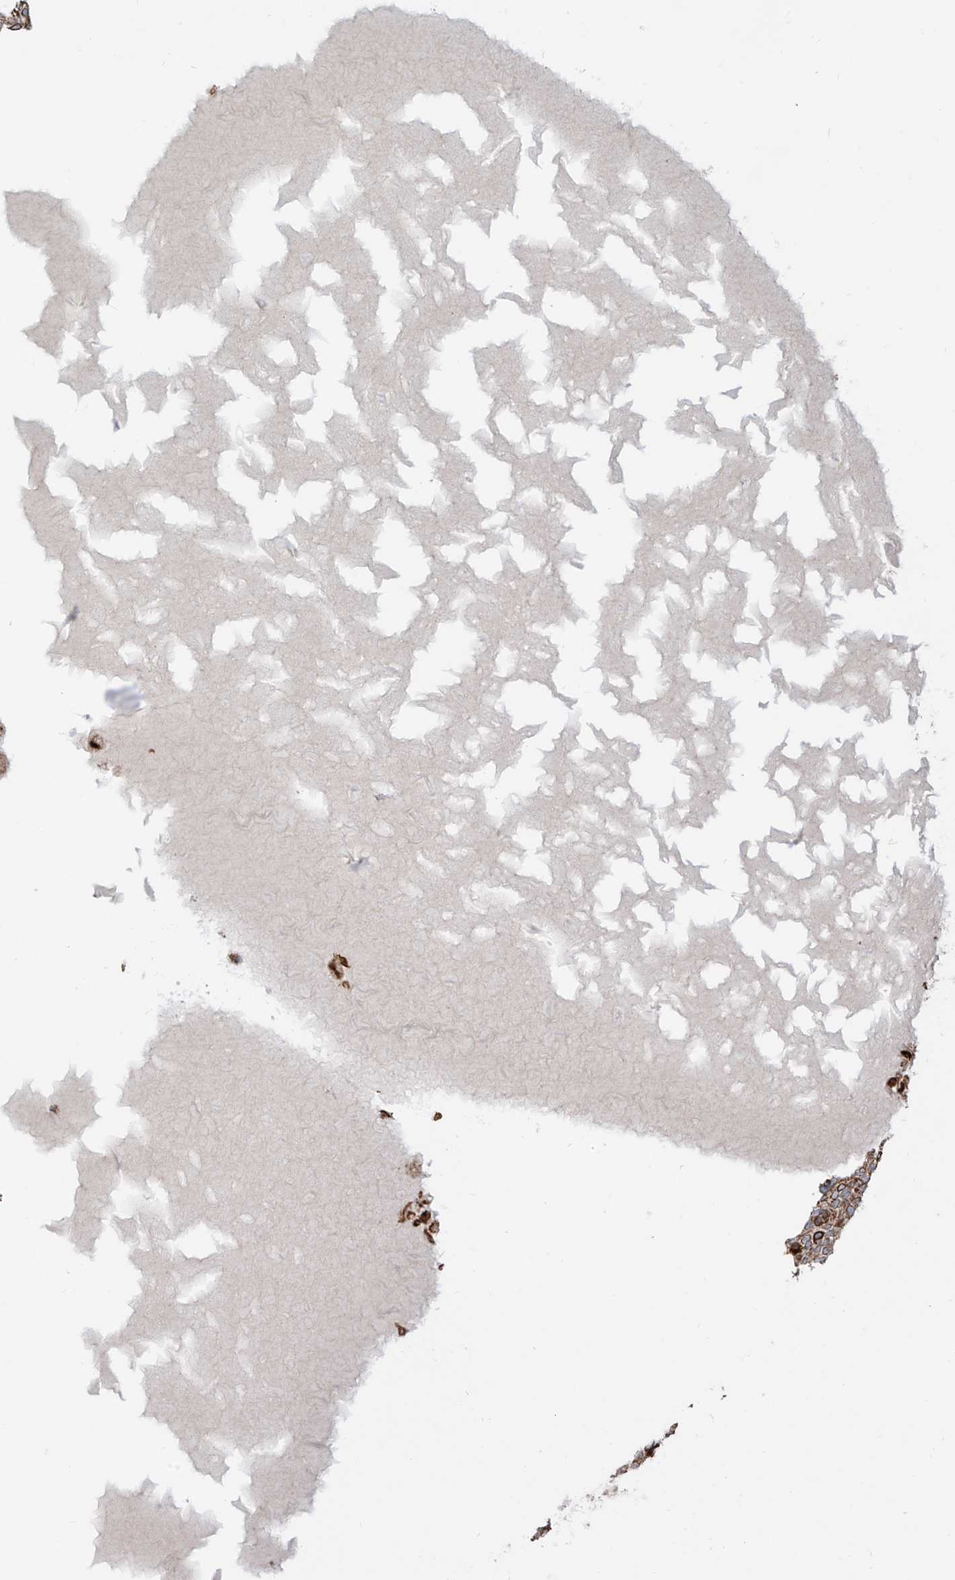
{"staining": {"intensity": "moderate", "quantity": ">75%", "location": "cytoplasmic/membranous"}, "tissue": "skin cancer", "cell_type": "Tumor cells", "image_type": "cancer", "snomed": [{"axis": "morphology", "description": "Squamous cell carcinoma, NOS"}, {"axis": "topography", "description": "Skin"}], "caption": "Skin squamous cell carcinoma stained for a protein displays moderate cytoplasmic/membranous positivity in tumor cells. The staining is performed using DAB brown chromogen to label protein expression. The nuclei are counter-stained blue using hematoxylin.", "gene": "ZBTB8A", "patient": {"sex": "female", "age": 90}}